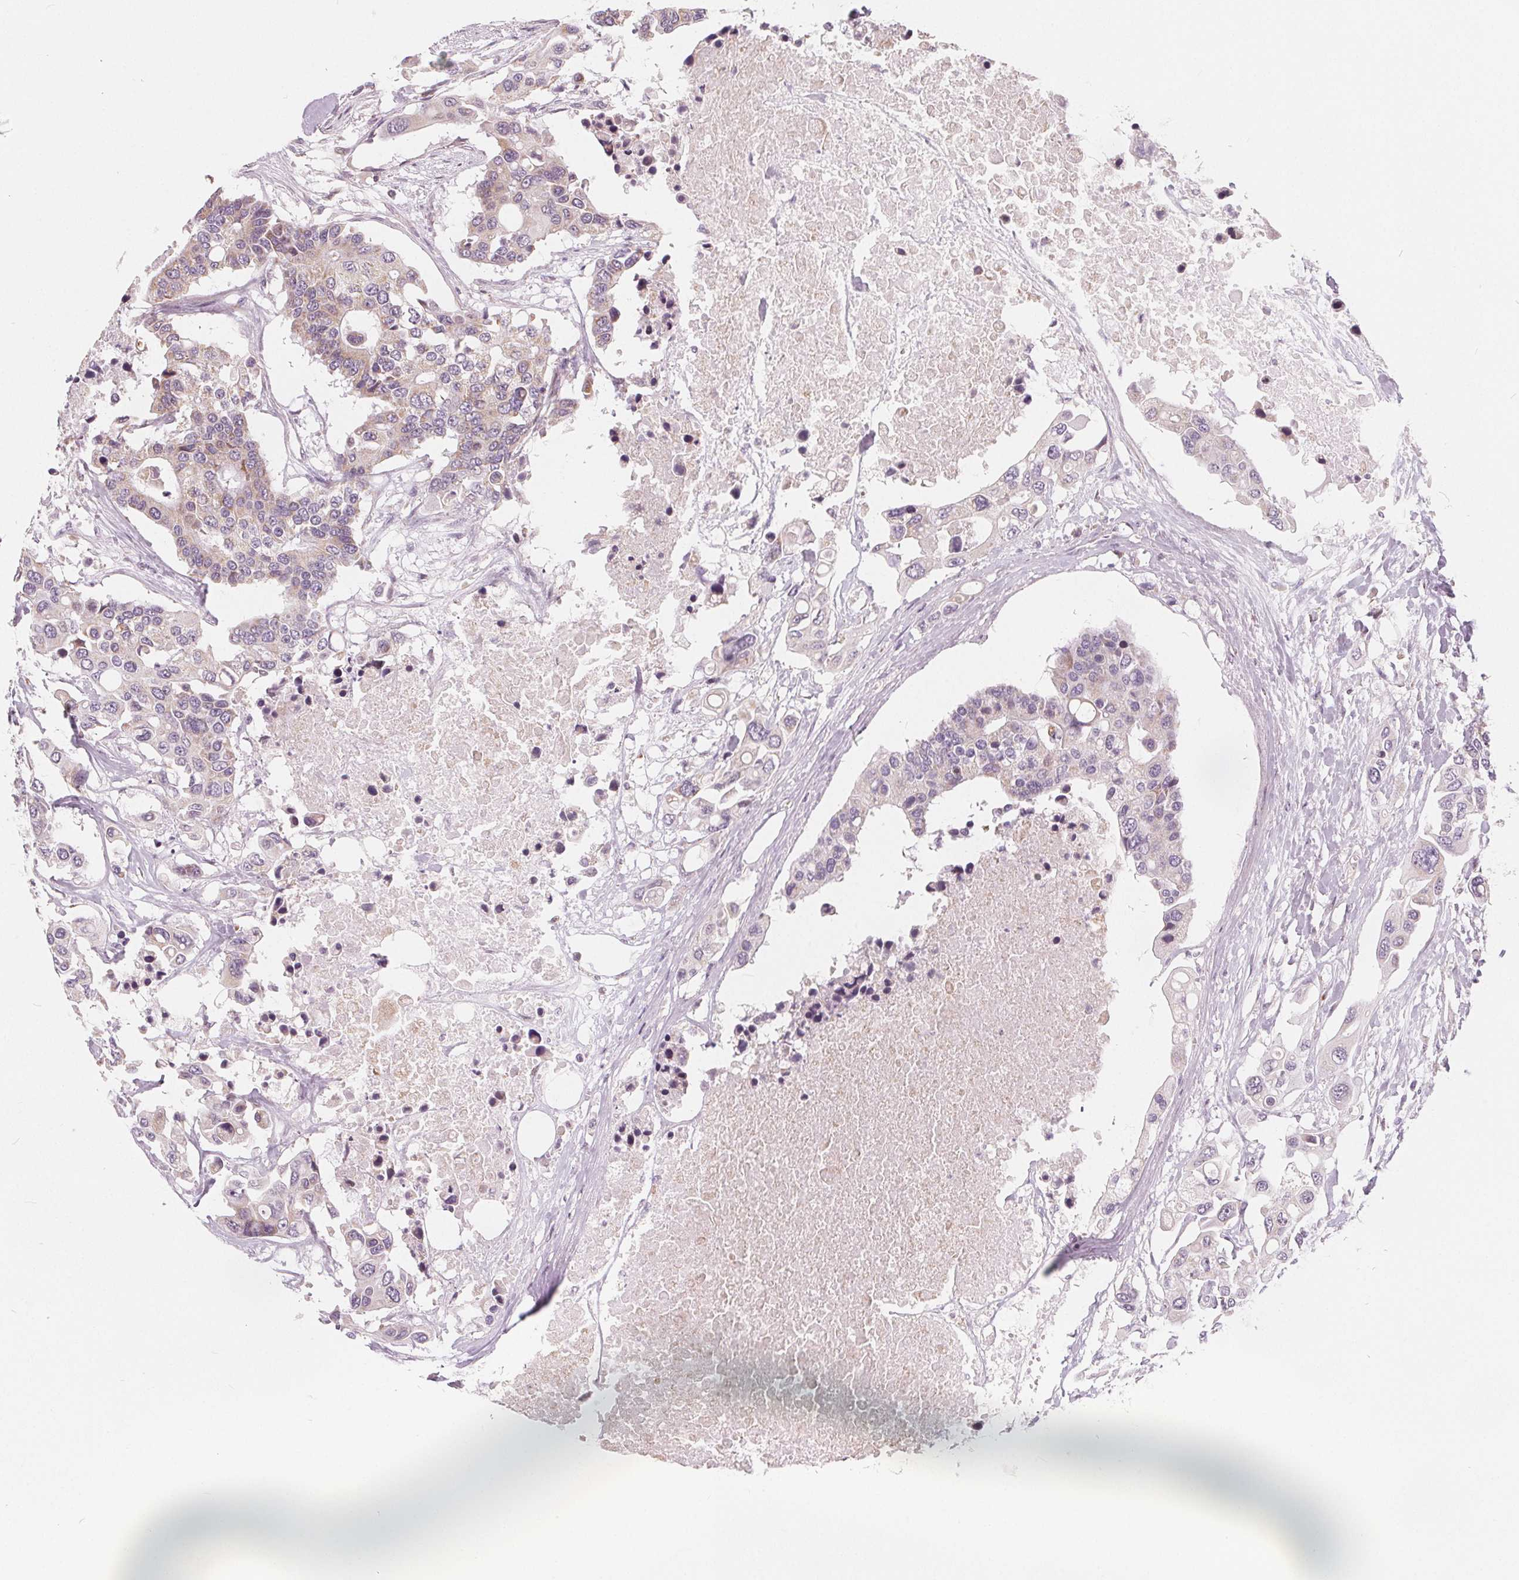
{"staining": {"intensity": "weak", "quantity": "<25%", "location": "cytoplasmic/membranous"}, "tissue": "colorectal cancer", "cell_type": "Tumor cells", "image_type": "cancer", "snomed": [{"axis": "morphology", "description": "Adenocarcinoma, NOS"}, {"axis": "topography", "description": "Colon"}], "caption": "This is a histopathology image of immunohistochemistry (IHC) staining of colorectal cancer (adenocarcinoma), which shows no positivity in tumor cells. (DAB (3,3'-diaminobenzidine) IHC visualized using brightfield microscopy, high magnification).", "gene": "NUP210L", "patient": {"sex": "male", "age": 77}}